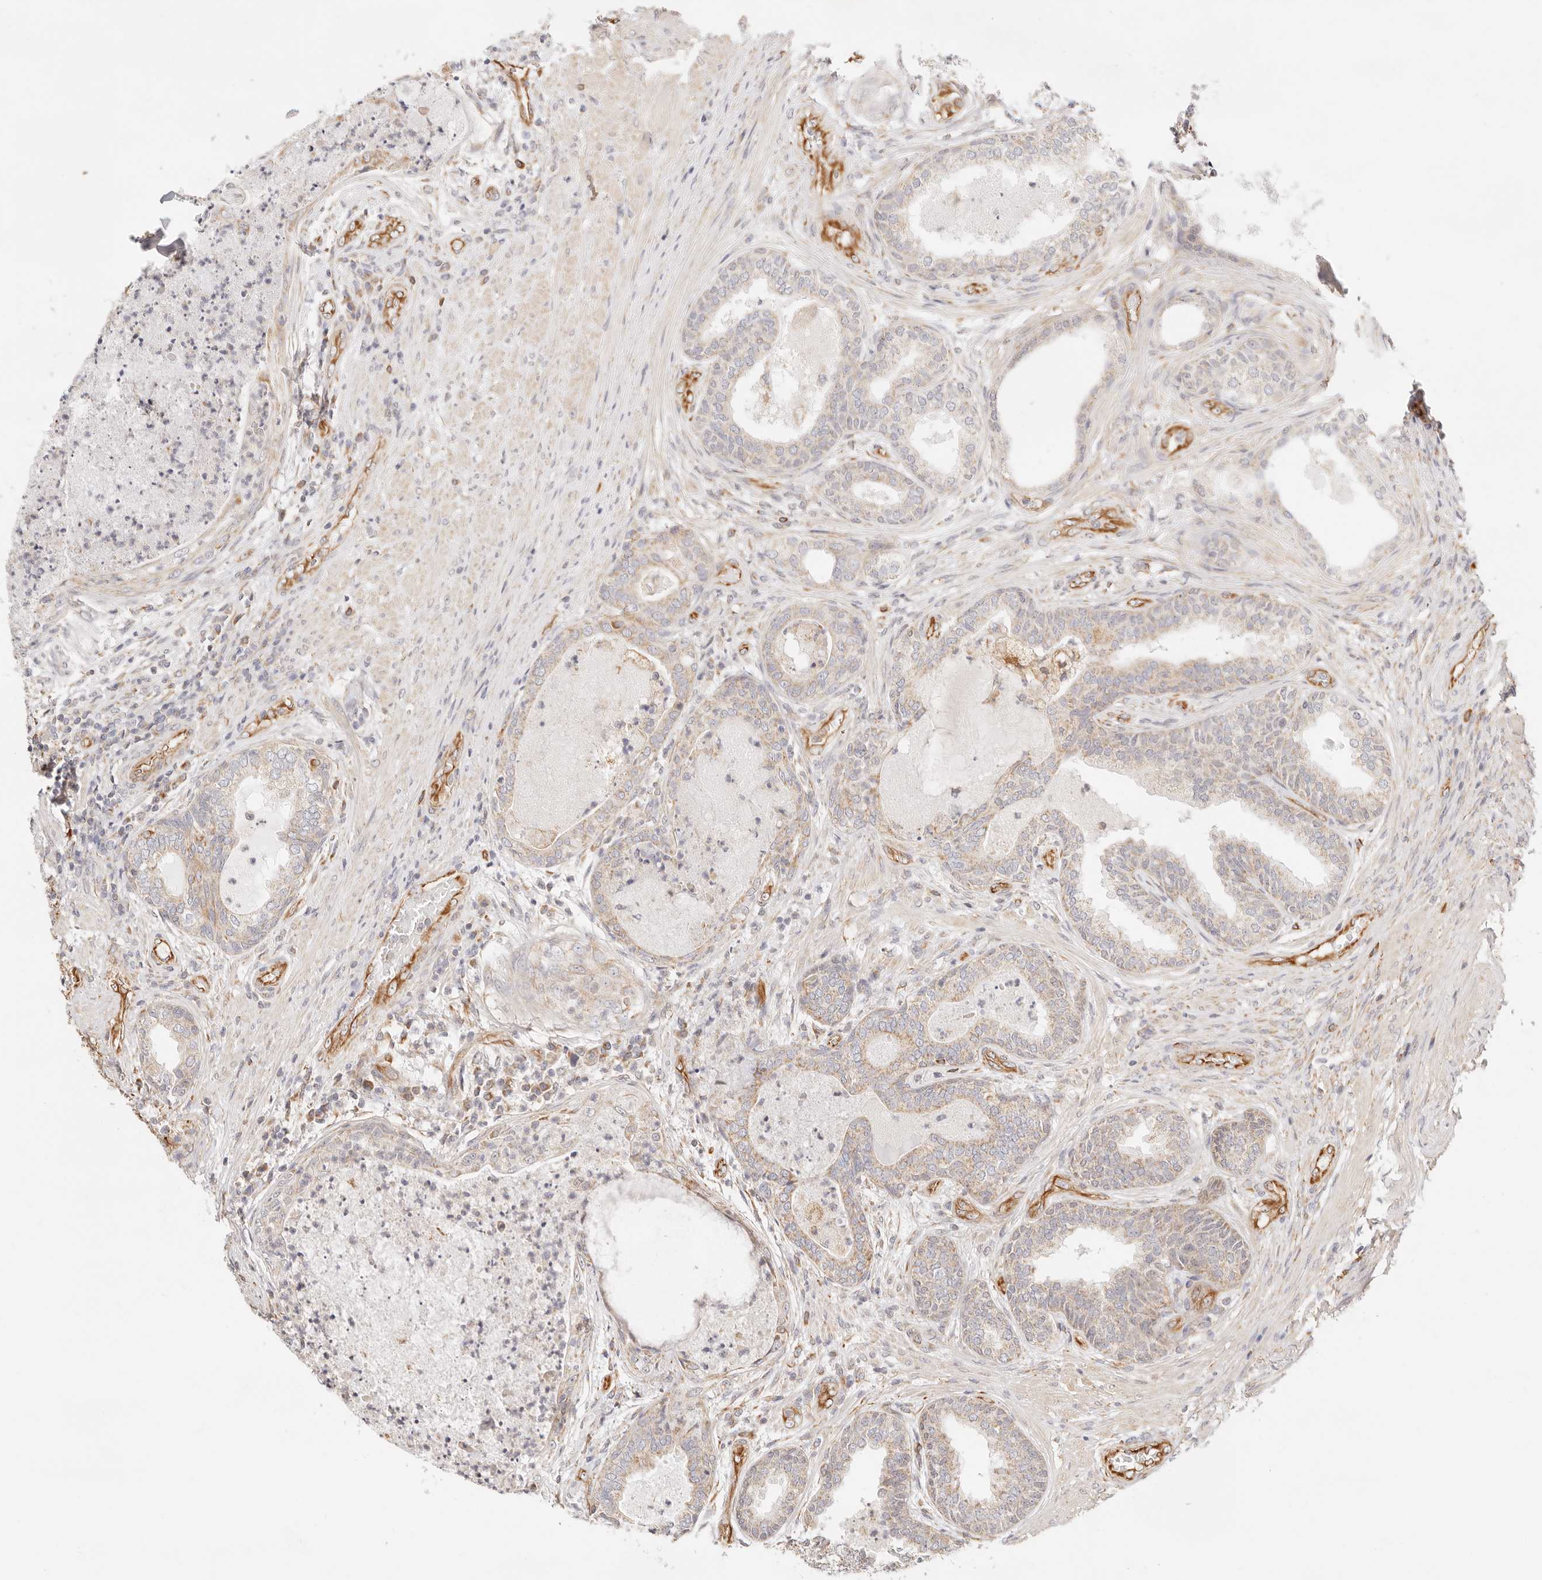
{"staining": {"intensity": "weak", "quantity": "25%-75%", "location": "cytoplasmic/membranous"}, "tissue": "prostate", "cell_type": "Glandular cells", "image_type": "normal", "snomed": [{"axis": "morphology", "description": "Normal tissue, NOS"}, {"axis": "topography", "description": "Prostate"}], "caption": "A low amount of weak cytoplasmic/membranous positivity is seen in approximately 25%-75% of glandular cells in unremarkable prostate.", "gene": "ZC3H11A", "patient": {"sex": "male", "age": 76}}